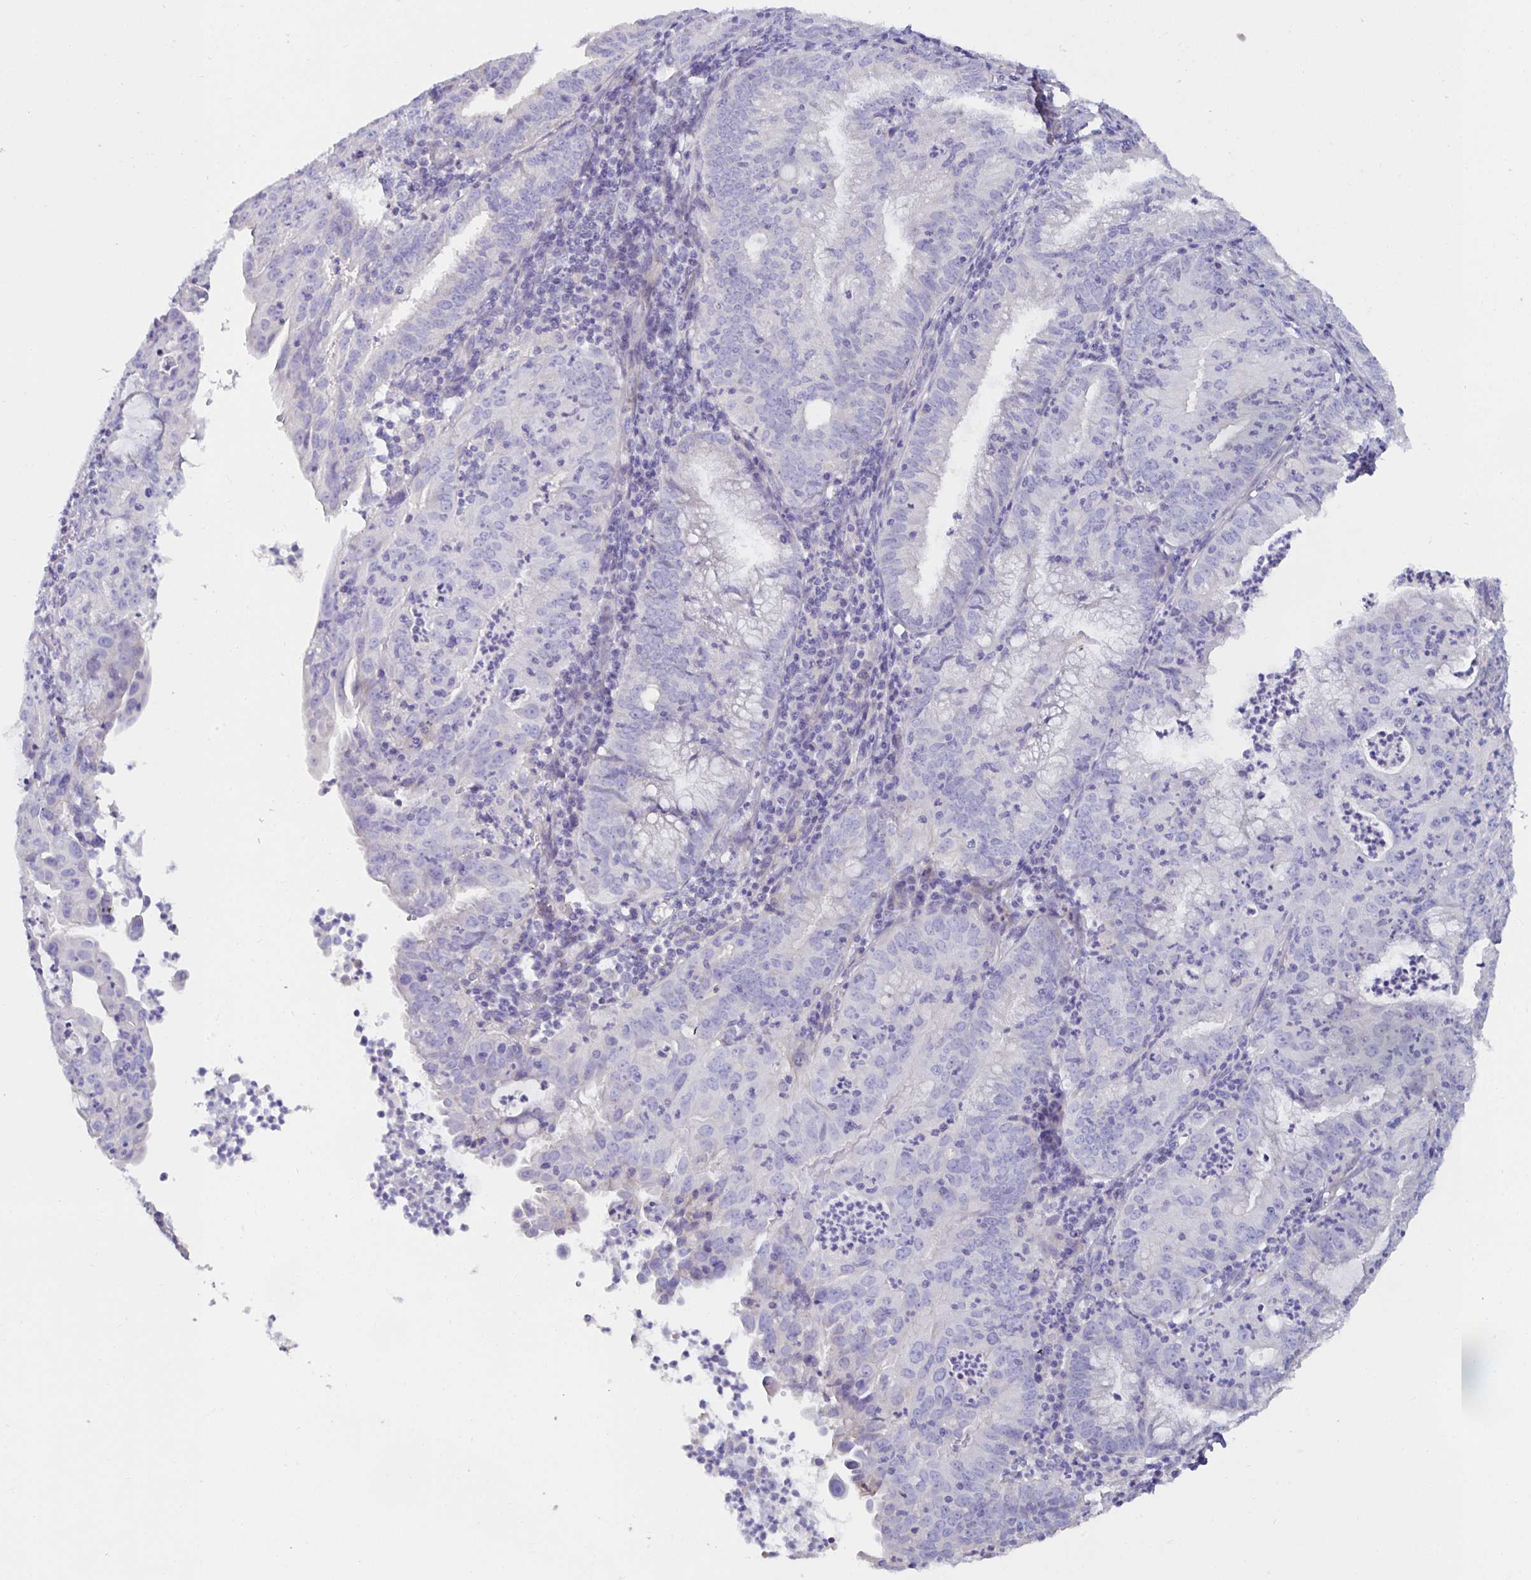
{"staining": {"intensity": "negative", "quantity": "none", "location": "none"}, "tissue": "endometrial cancer", "cell_type": "Tumor cells", "image_type": "cancer", "snomed": [{"axis": "morphology", "description": "Adenocarcinoma, NOS"}, {"axis": "topography", "description": "Endometrium"}], "caption": "A high-resolution micrograph shows immunohistochemistry staining of endometrial adenocarcinoma, which demonstrates no significant positivity in tumor cells.", "gene": "METTL22", "patient": {"sex": "female", "age": 60}}